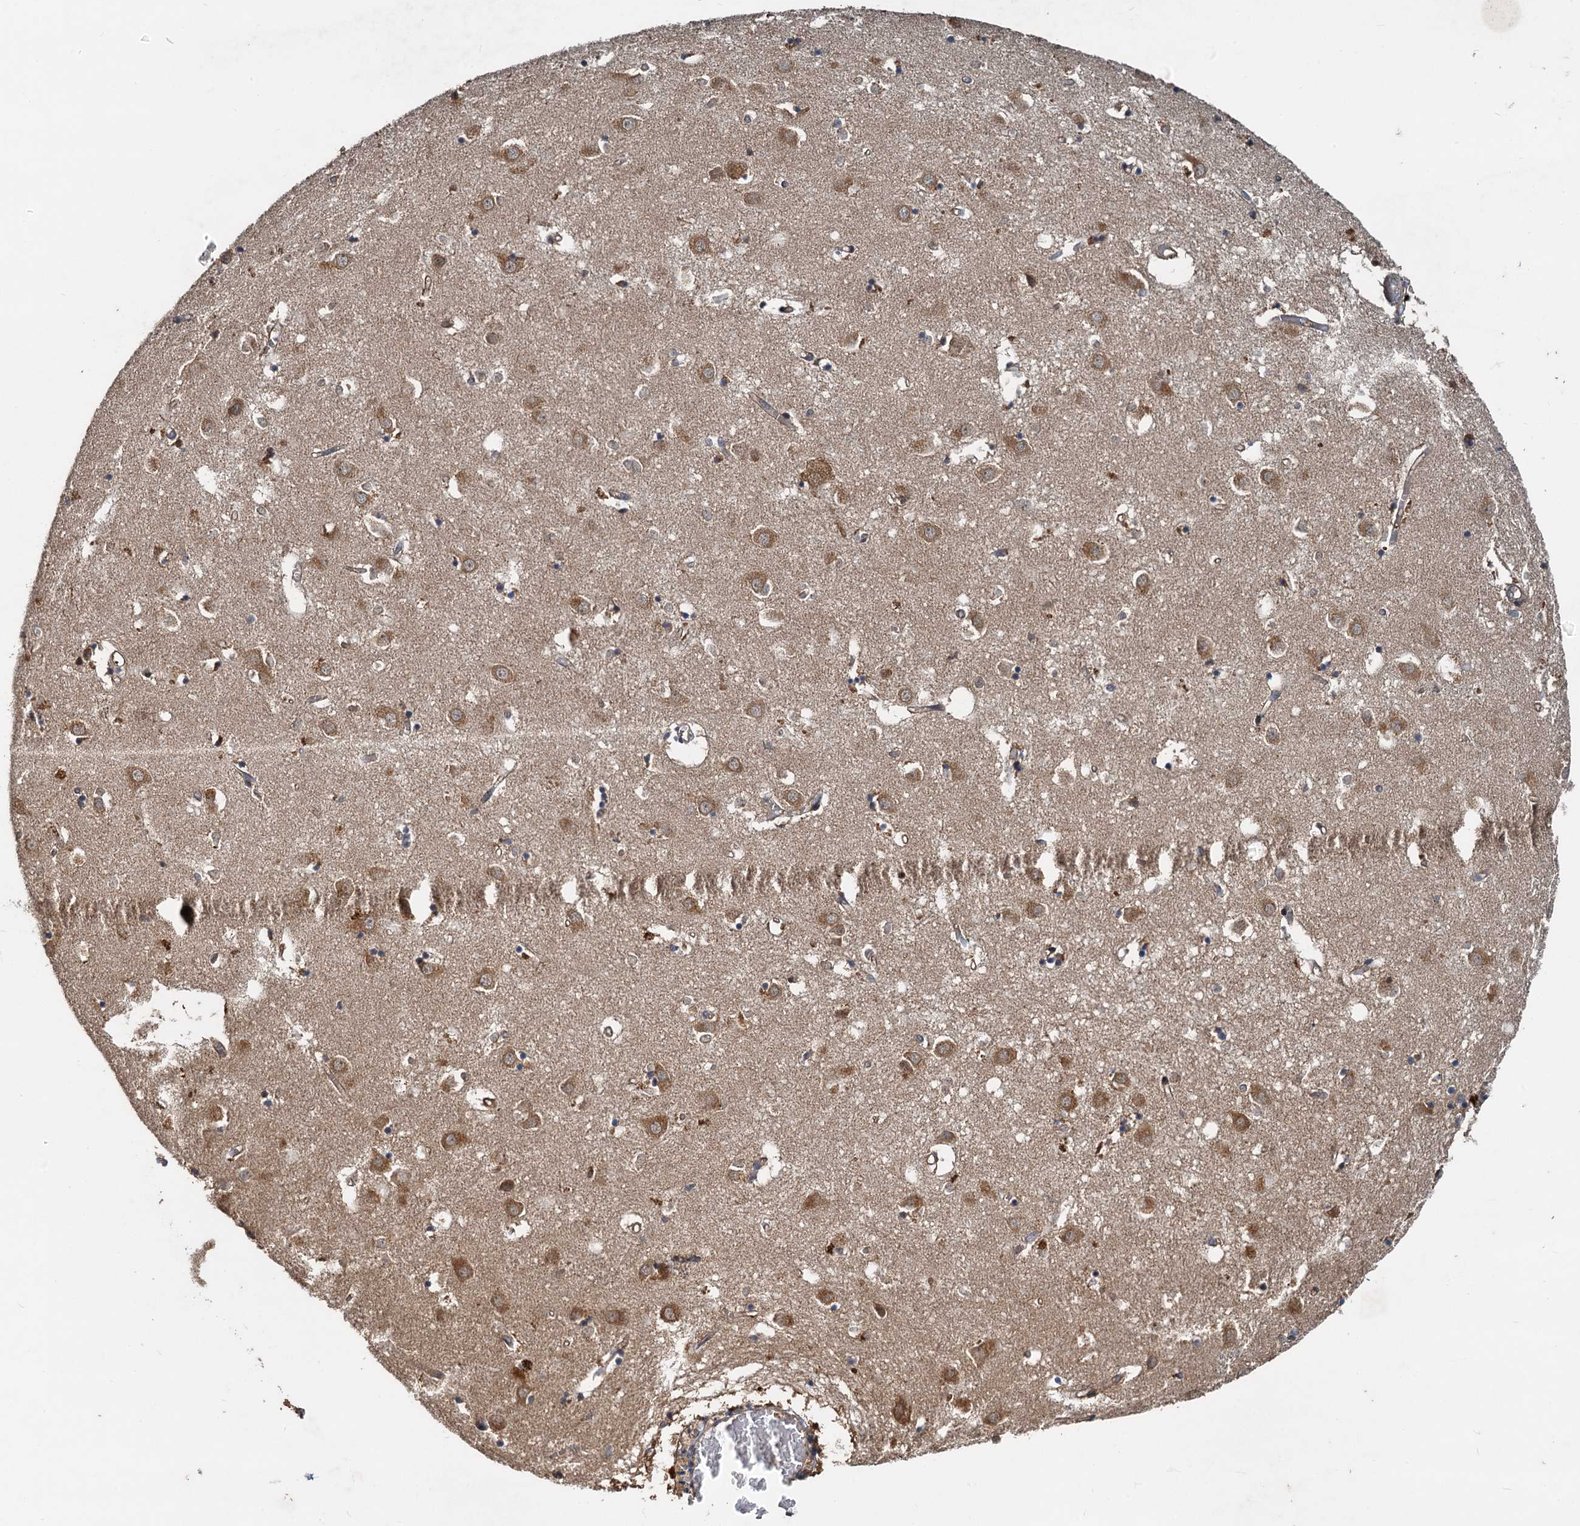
{"staining": {"intensity": "moderate", "quantity": "<25%", "location": "cytoplasmic/membranous"}, "tissue": "caudate", "cell_type": "Glial cells", "image_type": "normal", "snomed": [{"axis": "morphology", "description": "Normal tissue, NOS"}, {"axis": "topography", "description": "Lateral ventricle wall"}], "caption": "DAB immunohistochemical staining of benign caudate displays moderate cytoplasmic/membranous protein staining in about <25% of glial cells. (DAB IHC with brightfield microscopy, high magnification).", "gene": "HYI", "patient": {"sex": "male", "age": 70}}